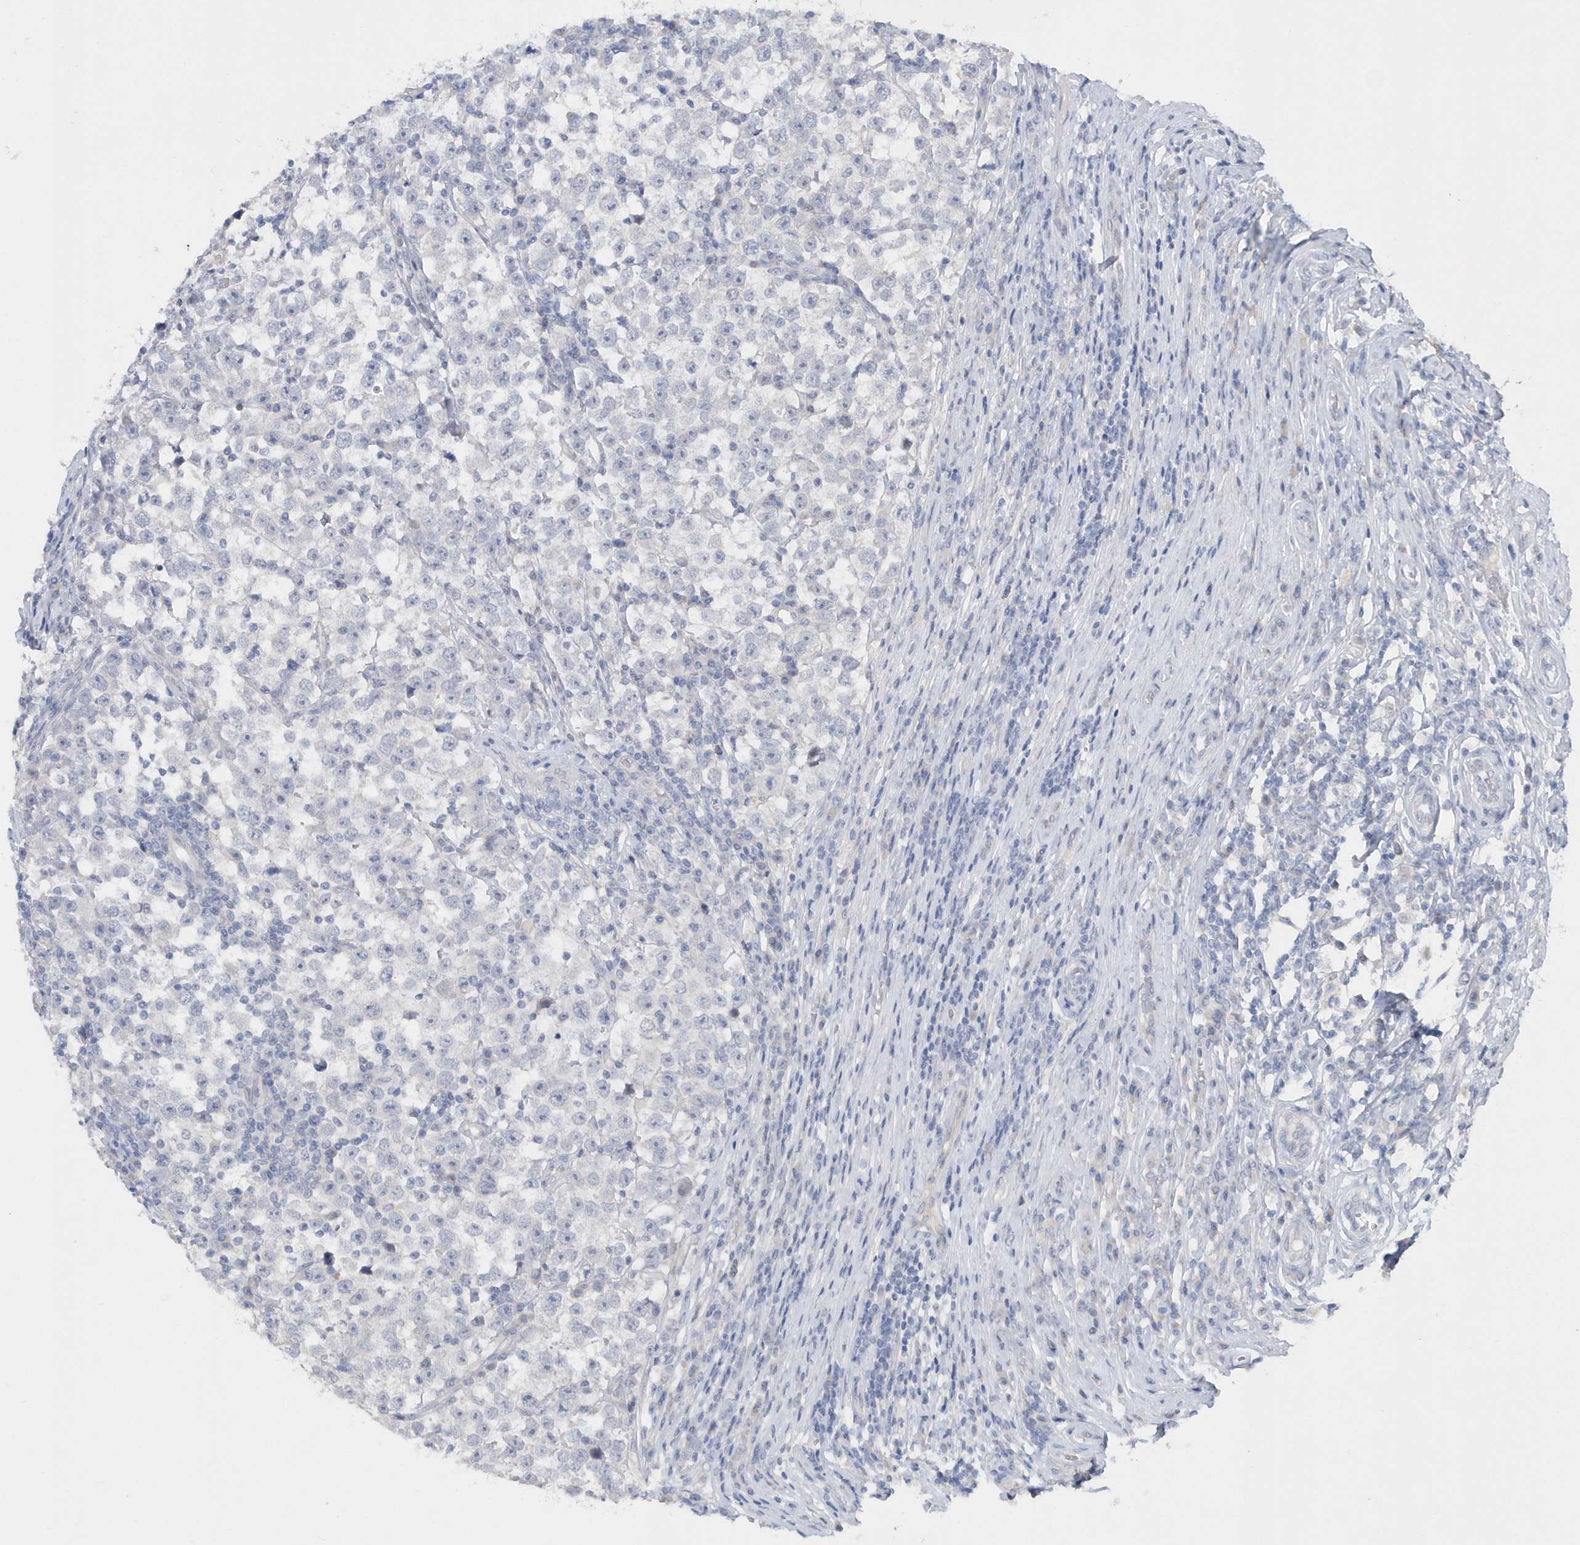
{"staining": {"intensity": "negative", "quantity": "none", "location": "none"}, "tissue": "testis cancer", "cell_type": "Tumor cells", "image_type": "cancer", "snomed": [{"axis": "morphology", "description": "Normal tissue, NOS"}, {"axis": "morphology", "description": "Seminoma, NOS"}, {"axis": "topography", "description": "Testis"}], "caption": "Tumor cells show no significant expression in seminoma (testis). (DAB (3,3'-diaminobenzidine) IHC visualized using brightfield microscopy, high magnification).", "gene": "RPE", "patient": {"sex": "male", "age": 43}}